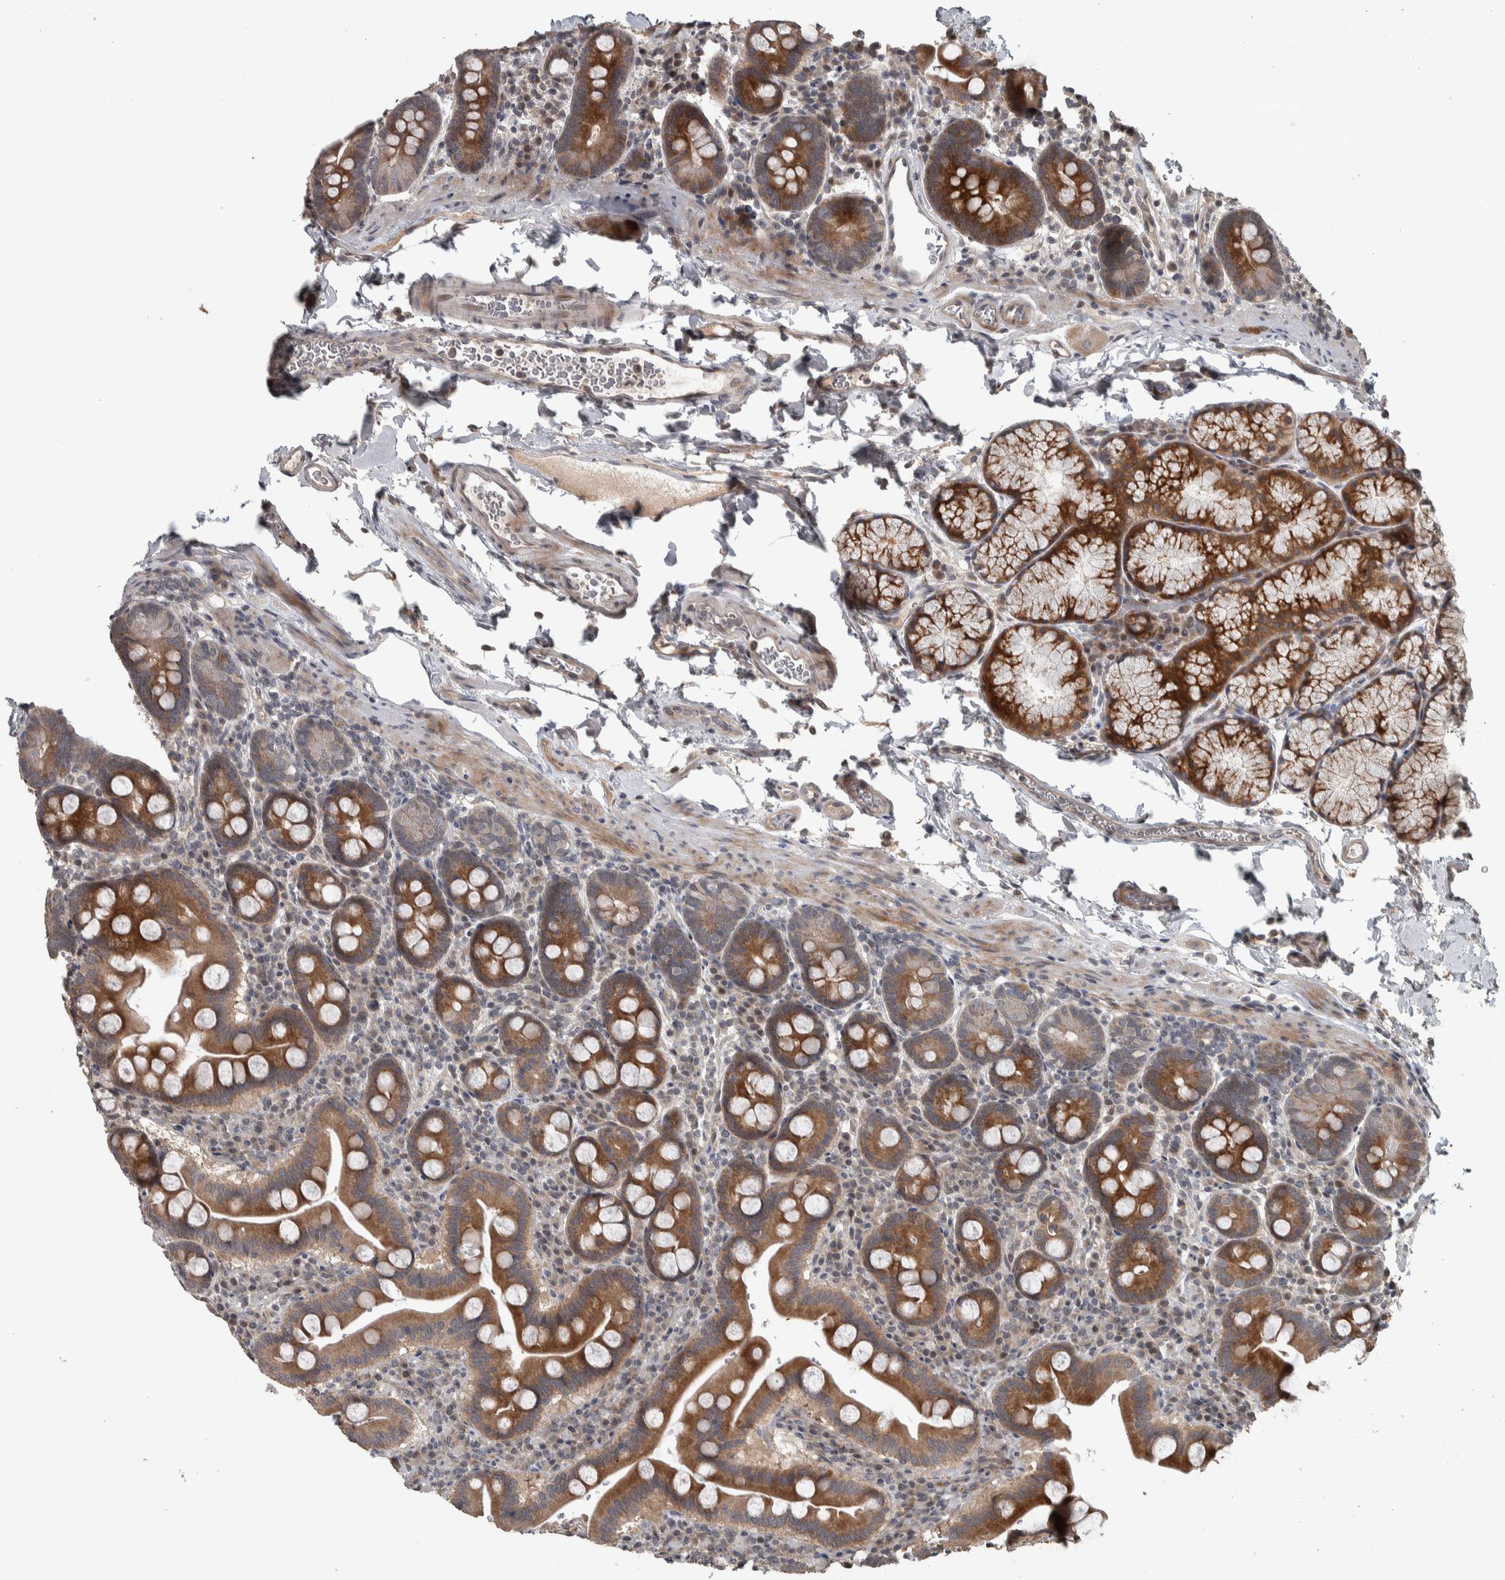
{"staining": {"intensity": "strong", "quantity": ">75%", "location": "cytoplasmic/membranous"}, "tissue": "duodenum", "cell_type": "Glandular cells", "image_type": "normal", "snomed": [{"axis": "morphology", "description": "Normal tissue, NOS"}, {"axis": "morphology", "description": "Adenocarcinoma, NOS"}, {"axis": "topography", "description": "Pancreas"}, {"axis": "topography", "description": "Duodenum"}], "caption": "Brown immunohistochemical staining in normal duodenum exhibits strong cytoplasmic/membranous expression in about >75% of glandular cells.", "gene": "ERAL1", "patient": {"sex": "male", "age": 50}}